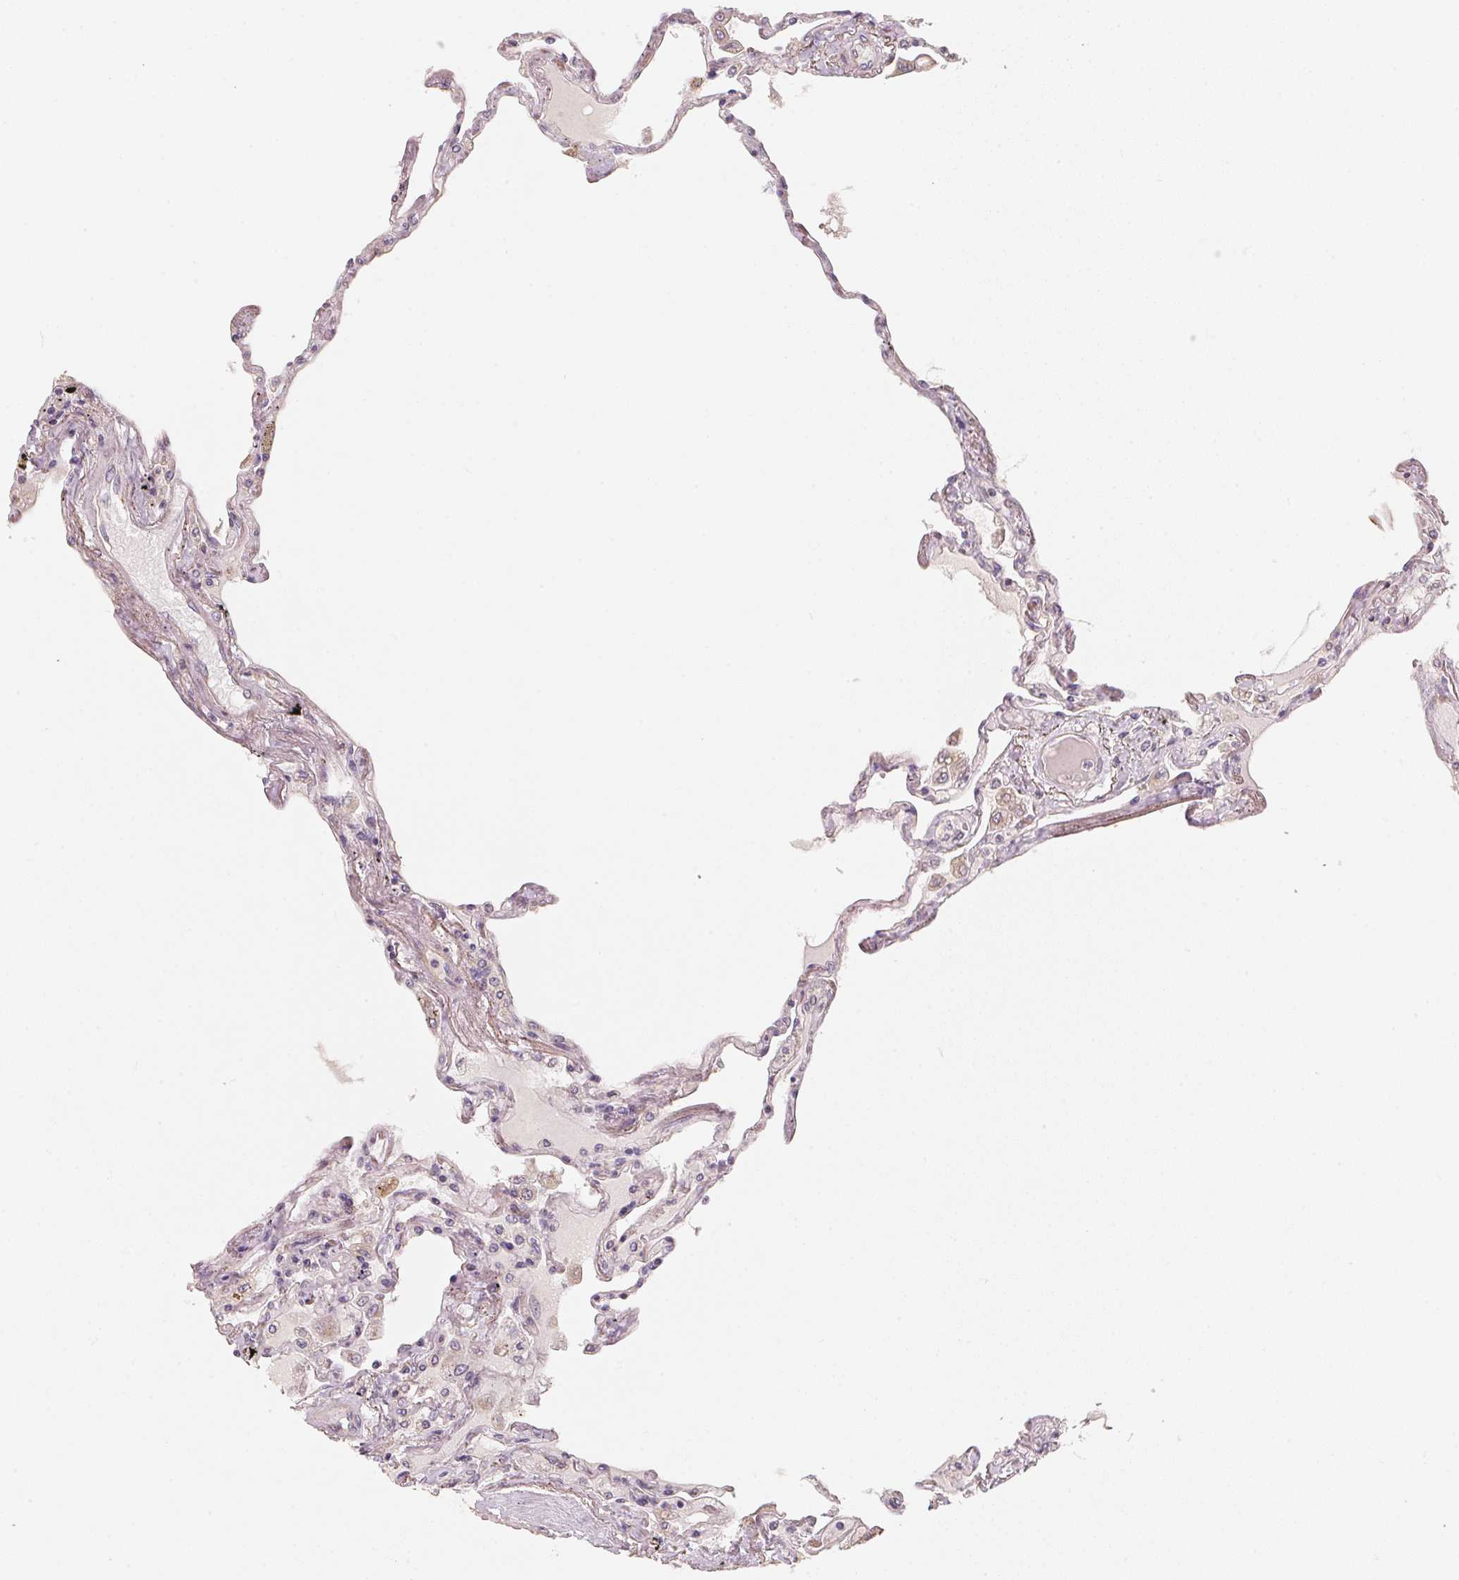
{"staining": {"intensity": "moderate", "quantity": "<25%", "location": "cytoplasmic/membranous"}, "tissue": "lung", "cell_type": "Alveolar cells", "image_type": "normal", "snomed": [{"axis": "morphology", "description": "Normal tissue, NOS"}, {"axis": "morphology", "description": "Adenocarcinoma, NOS"}, {"axis": "topography", "description": "Cartilage tissue"}, {"axis": "topography", "description": "Lung"}], "caption": "A brown stain labels moderate cytoplasmic/membranous staining of a protein in alveolar cells of benign lung. (DAB (3,3'-diaminobenzidine) = brown stain, brightfield microscopy at high magnification).", "gene": "TSPAN12", "patient": {"sex": "female", "age": 67}}